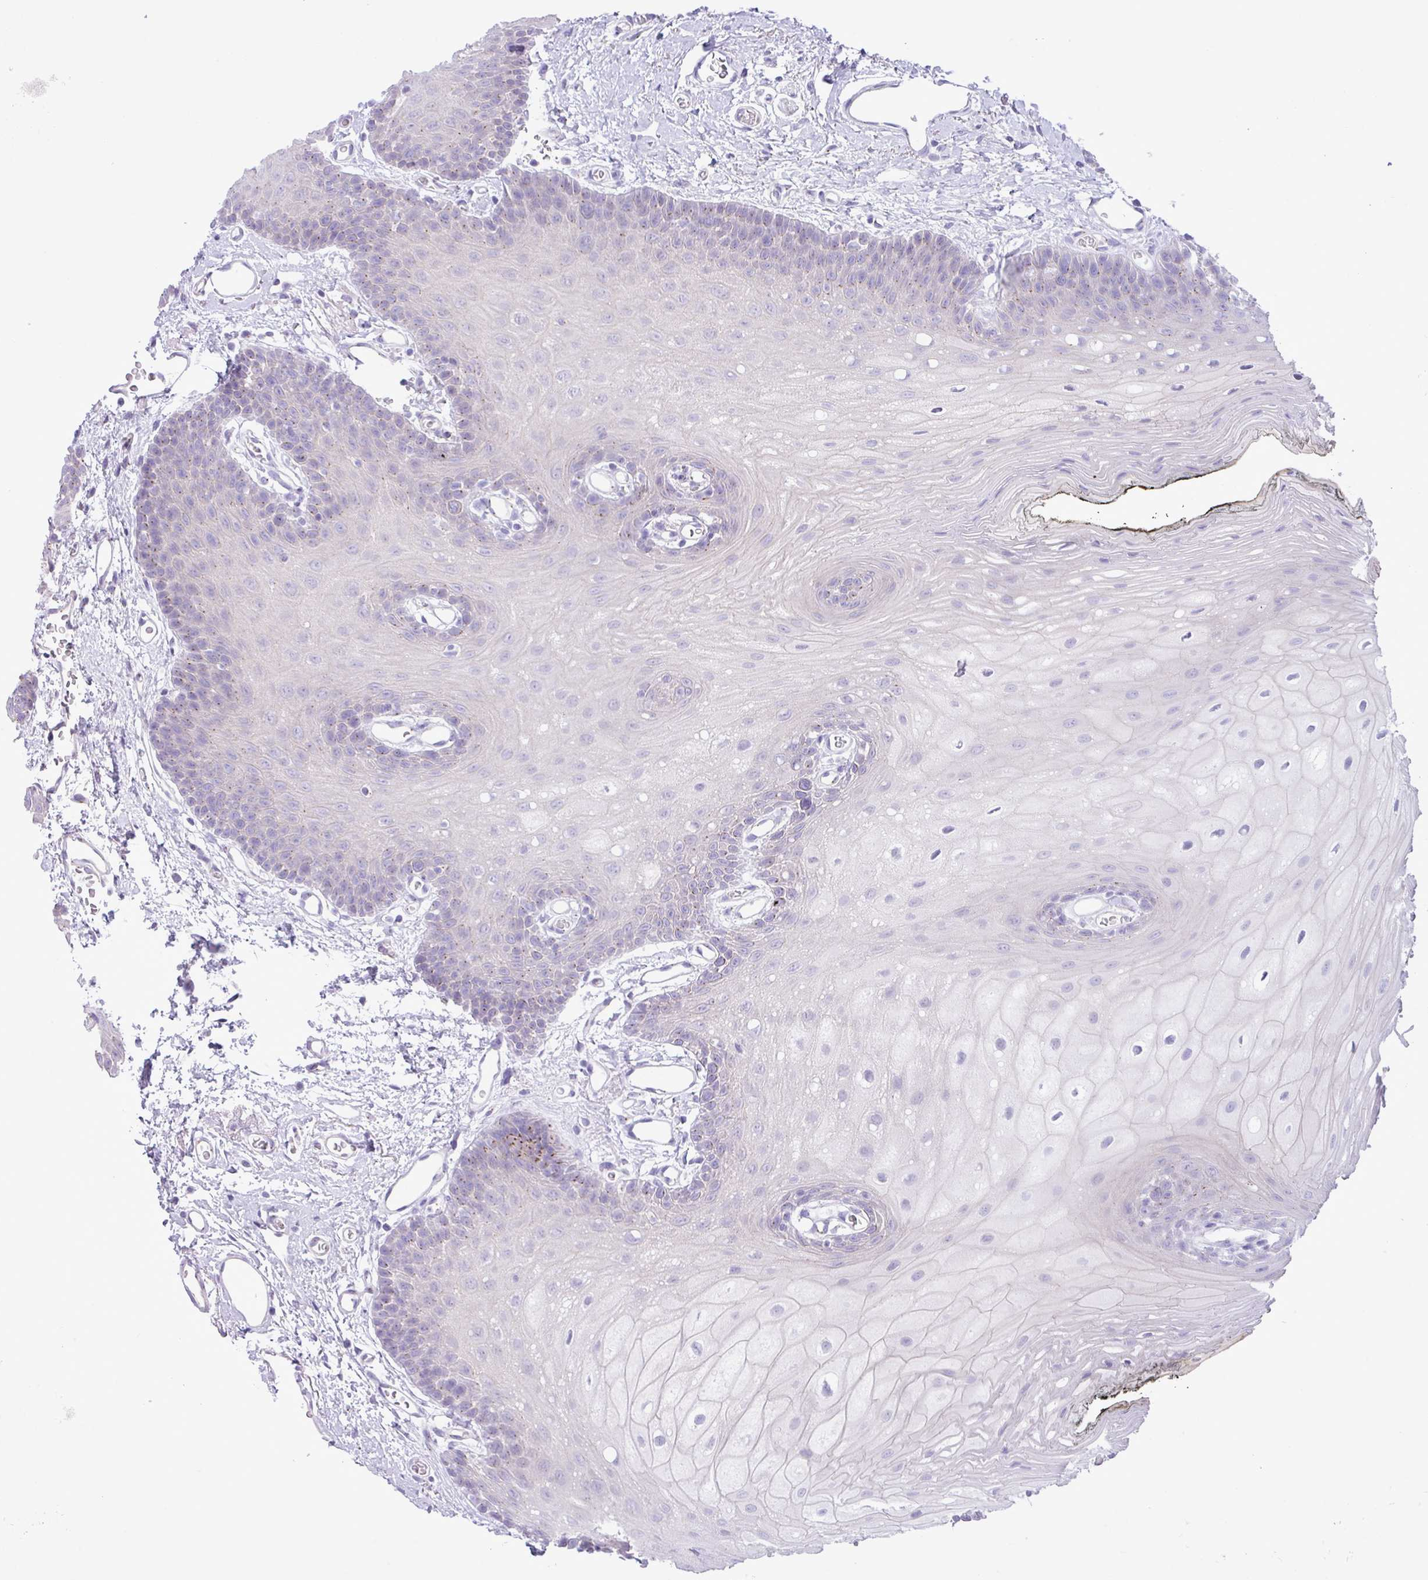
{"staining": {"intensity": "moderate", "quantity": "<25%", "location": "cytoplasmic/membranous"}, "tissue": "oral mucosa", "cell_type": "Squamous epithelial cells", "image_type": "normal", "snomed": [{"axis": "morphology", "description": "Normal tissue, NOS"}, {"axis": "morphology", "description": "Squamous cell carcinoma, NOS"}, {"axis": "topography", "description": "Oral tissue"}, {"axis": "topography", "description": "Head-Neck"}], "caption": "A photomicrograph showing moderate cytoplasmic/membranous expression in approximately <25% of squamous epithelial cells in benign oral mucosa, as visualized by brown immunohistochemical staining.", "gene": "SPINK8", "patient": {"sex": "female", "age": 81}}